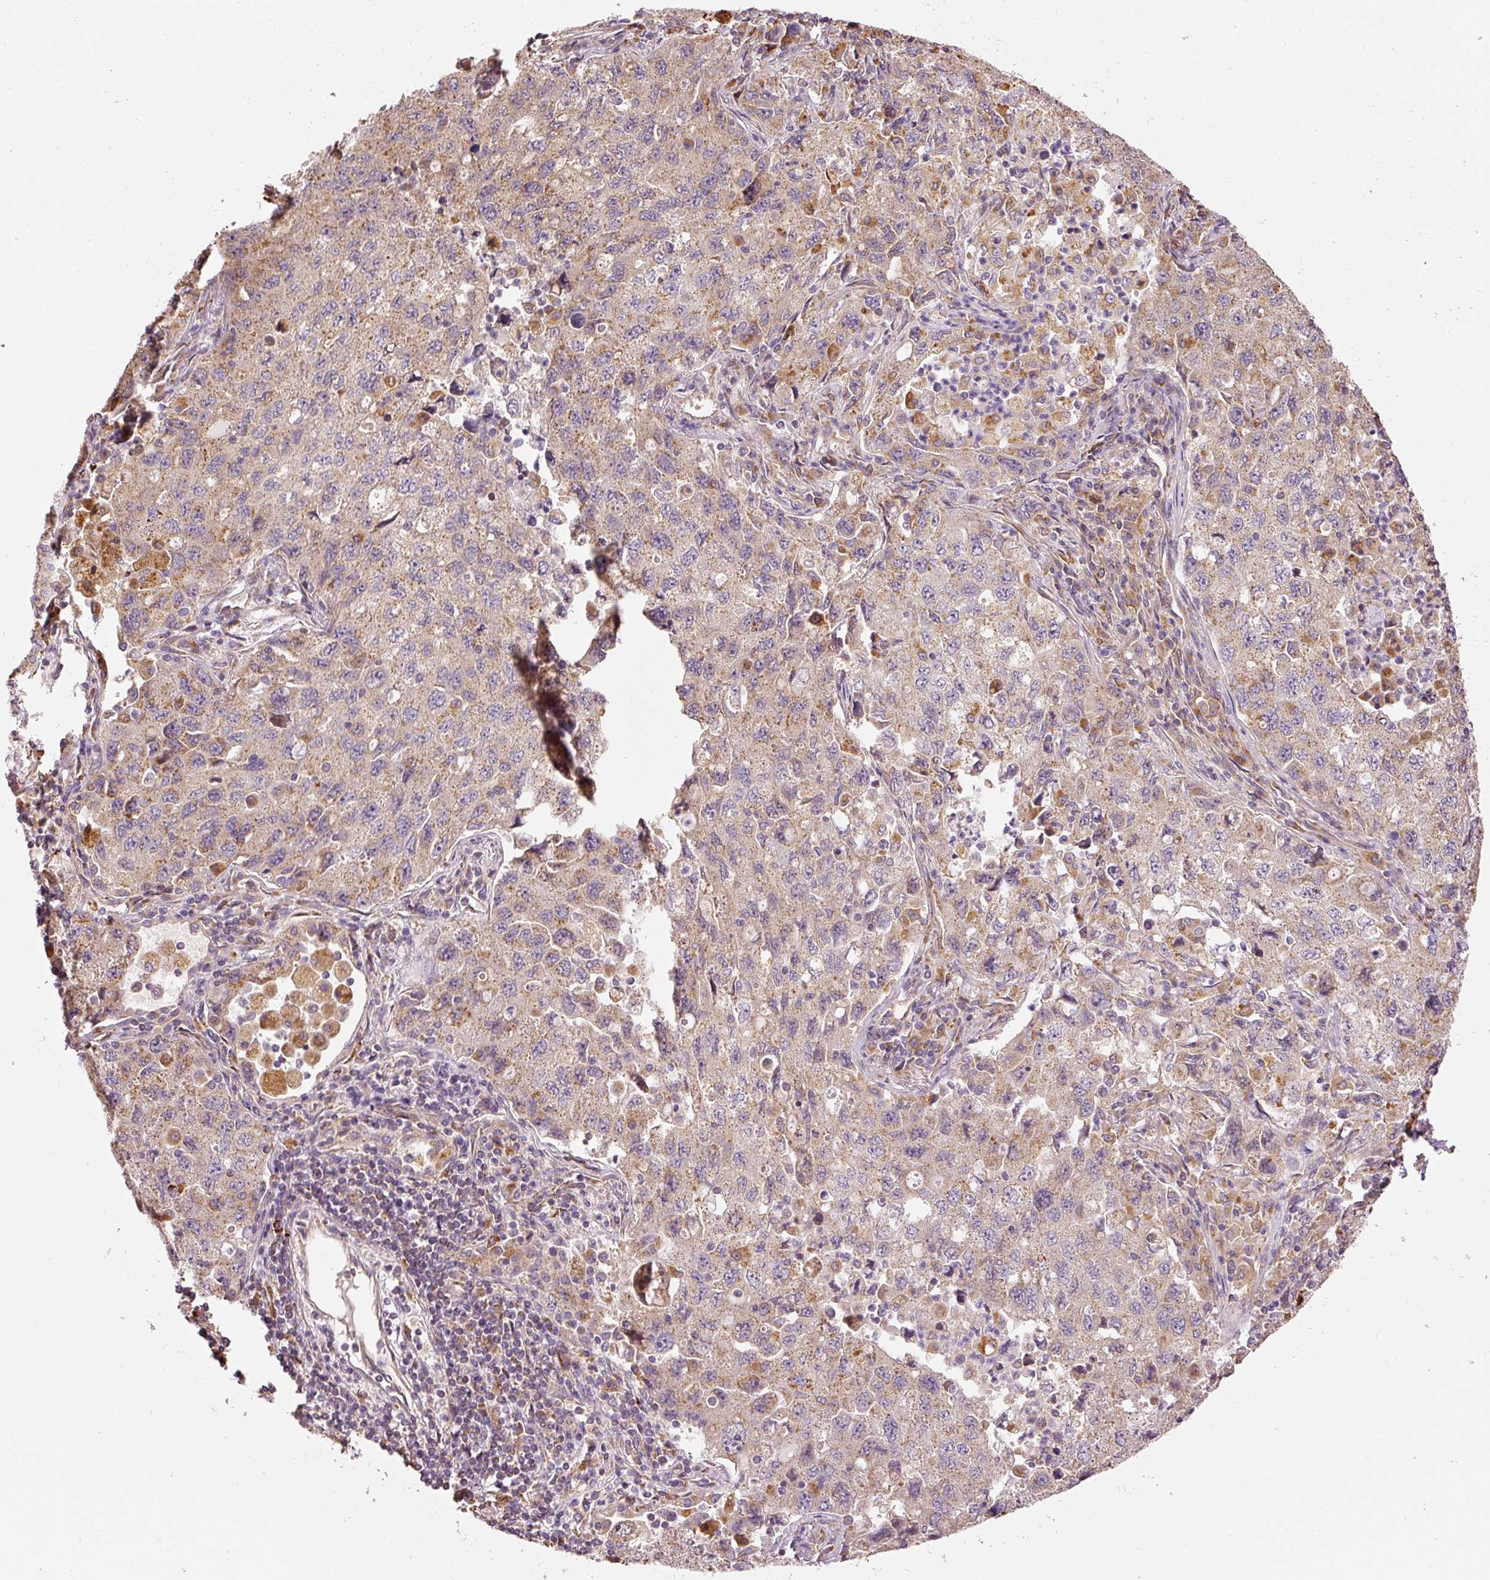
{"staining": {"intensity": "weak", "quantity": "25%-75%", "location": "cytoplasmic/membranous"}, "tissue": "lung cancer", "cell_type": "Tumor cells", "image_type": "cancer", "snomed": [{"axis": "morphology", "description": "Adenocarcinoma, NOS"}, {"axis": "topography", "description": "Lung"}], "caption": "Protein staining by IHC demonstrates weak cytoplasmic/membranous positivity in approximately 25%-75% of tumor cells in lung adenocarcinoma. The staining was performed using DAB, with brown indicating positive protein expression. Nuclei are stained blue with hematoxylin.", "gene": "MTHFD1L", "patient": {"sex": "female", "age": 57}}